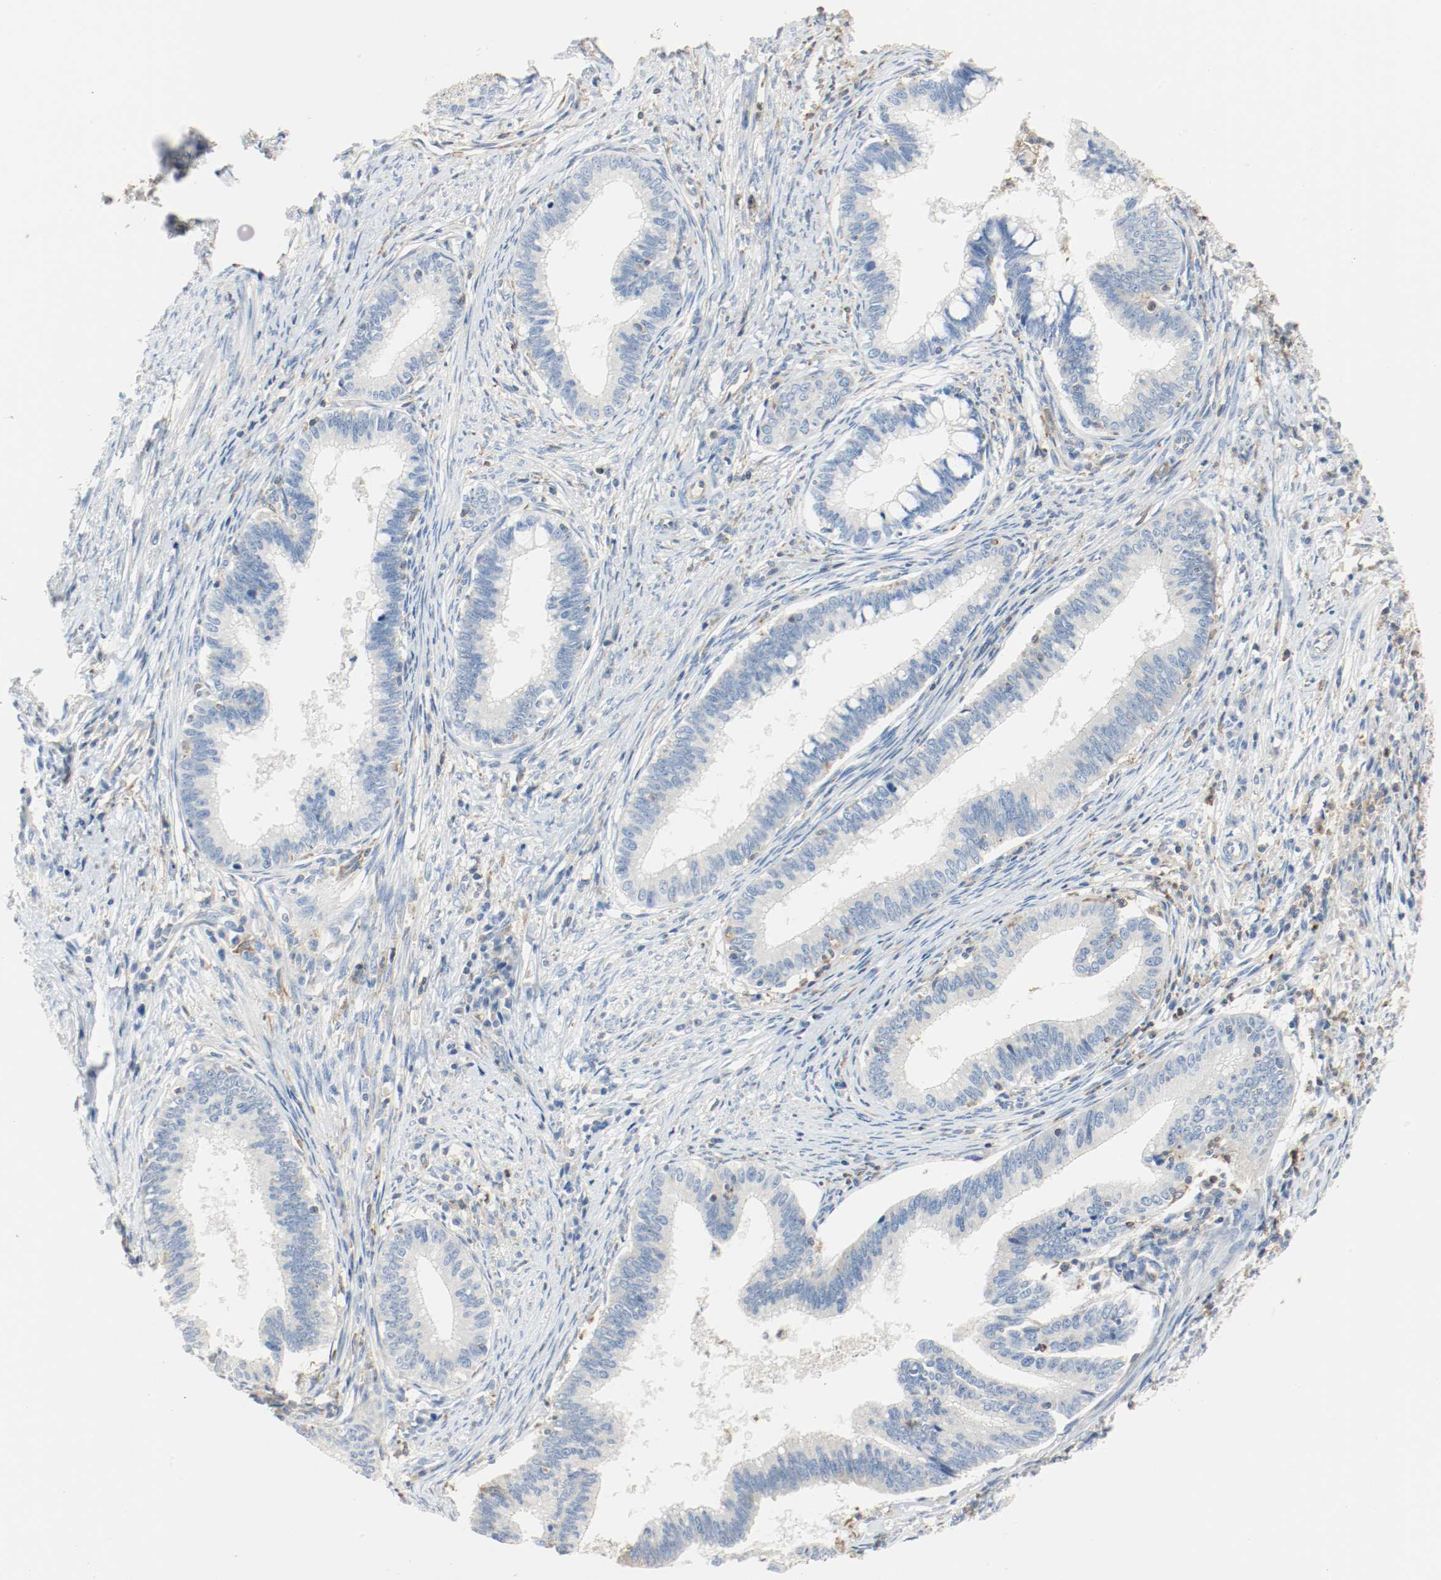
{"staining": {"intensity": "negative", "quantity": "none", "location": "none"}, "tissue": "cervical cancer", "cell_type": "Tumor cells", "image_type": "cancer", "snomed": [{"axis": "morphology", "description": "Adenocarcinoma, NOS"}, {"axis": "topography", "description": "Cervix"}], "caption": "IHC of cervical cancer (adenocarcinoma) demonstrates no expression in tumor cells.", "gene": "ARPC1B", "patient": {"sex": "female", "age": 36}}